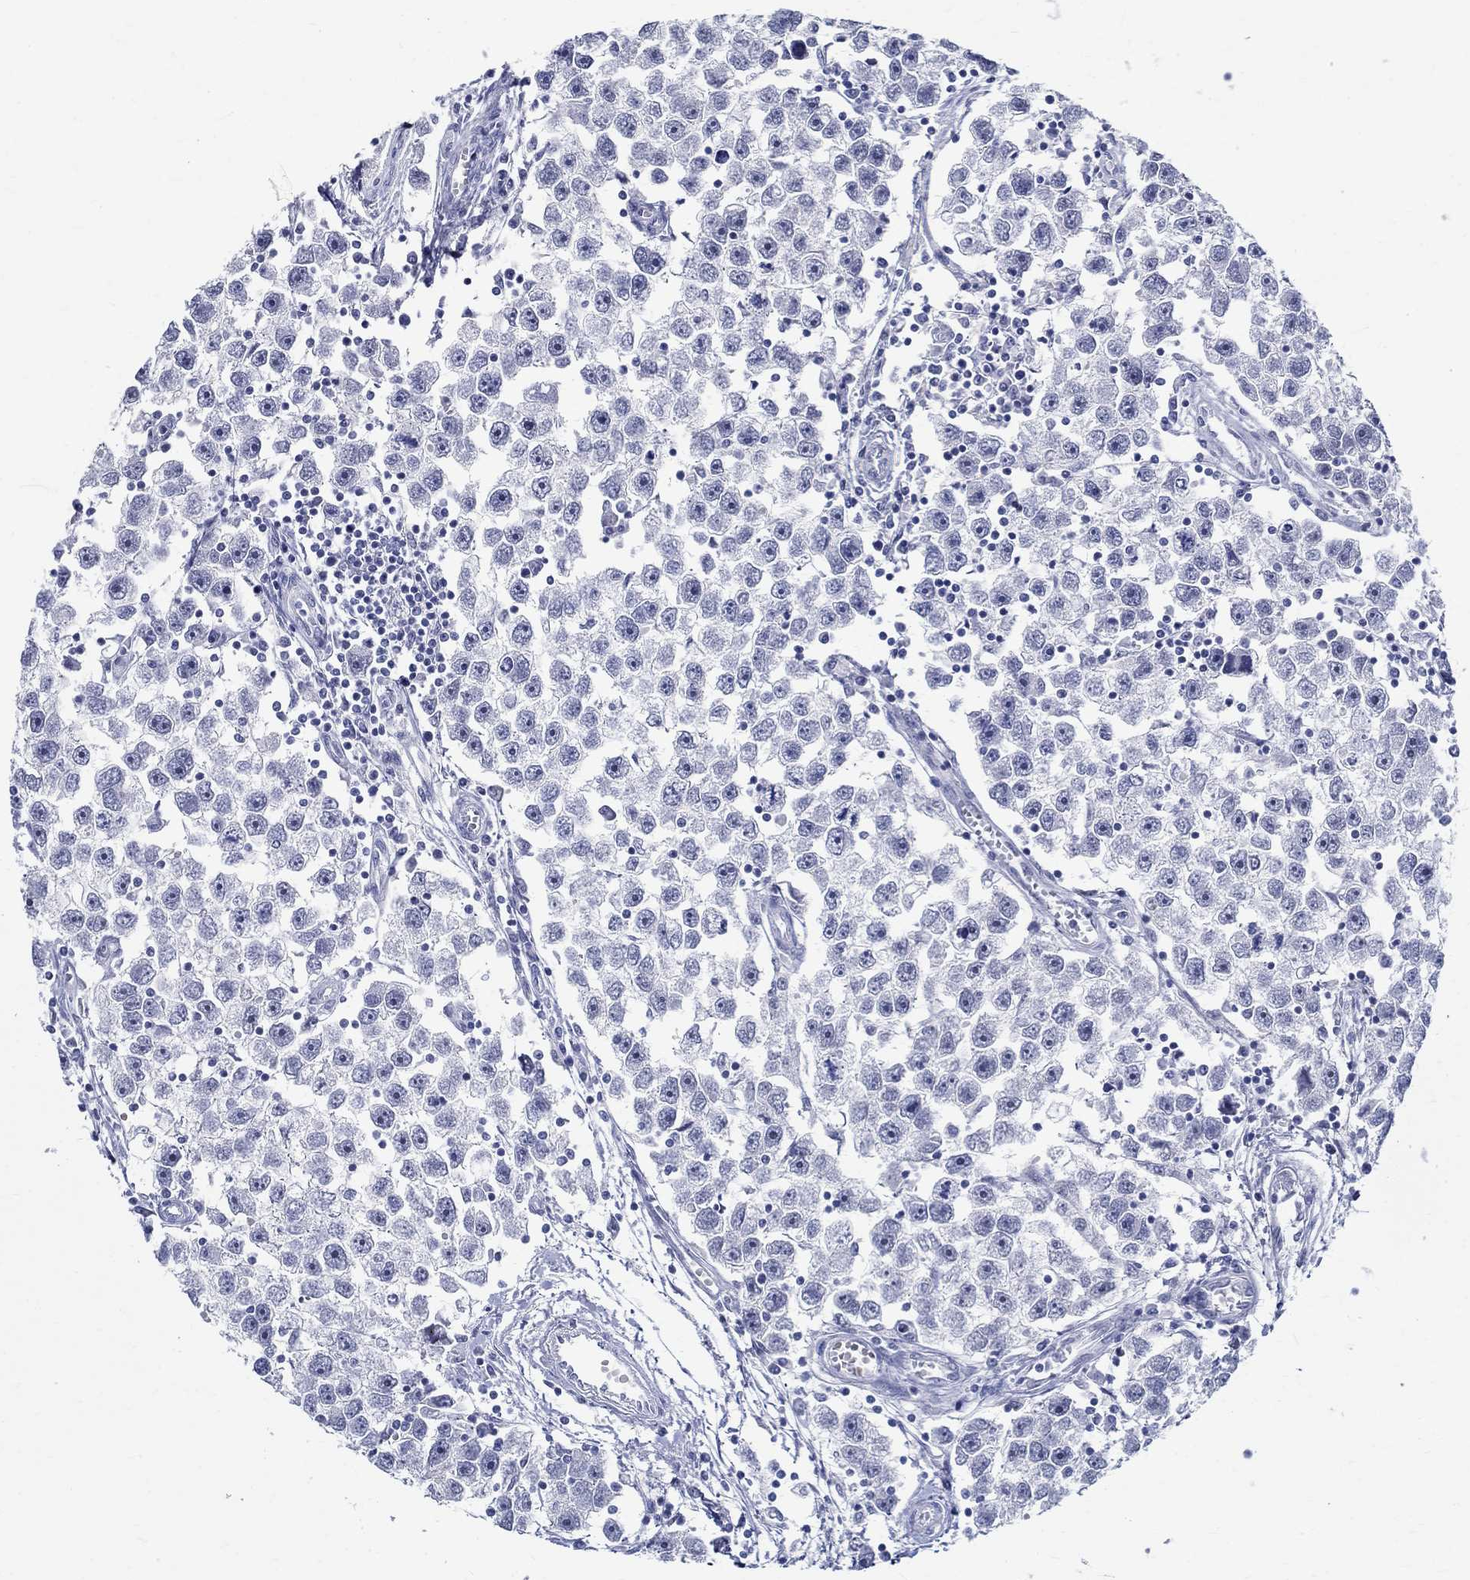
{"staining": {"intensity": "negative", "quantity": "none", "location": "none"}, "tissue": "testis cancer", "cell_type": "Tumor cells", "image_type": "cancer", "snomed": [{"axis": "morphology", "description": "Seminoma, NOS"}, {"axis": "topography", "description": "Testis"}], "caption": "IHC photomicrograph of neoplastic tissue: human testis seminoma stained with DAB reveals no significant protein expression in tumor cells. Nuclei are stained in blue.", "gene": "BSPRY", "patient": {"sex": "male", "age": 30}}